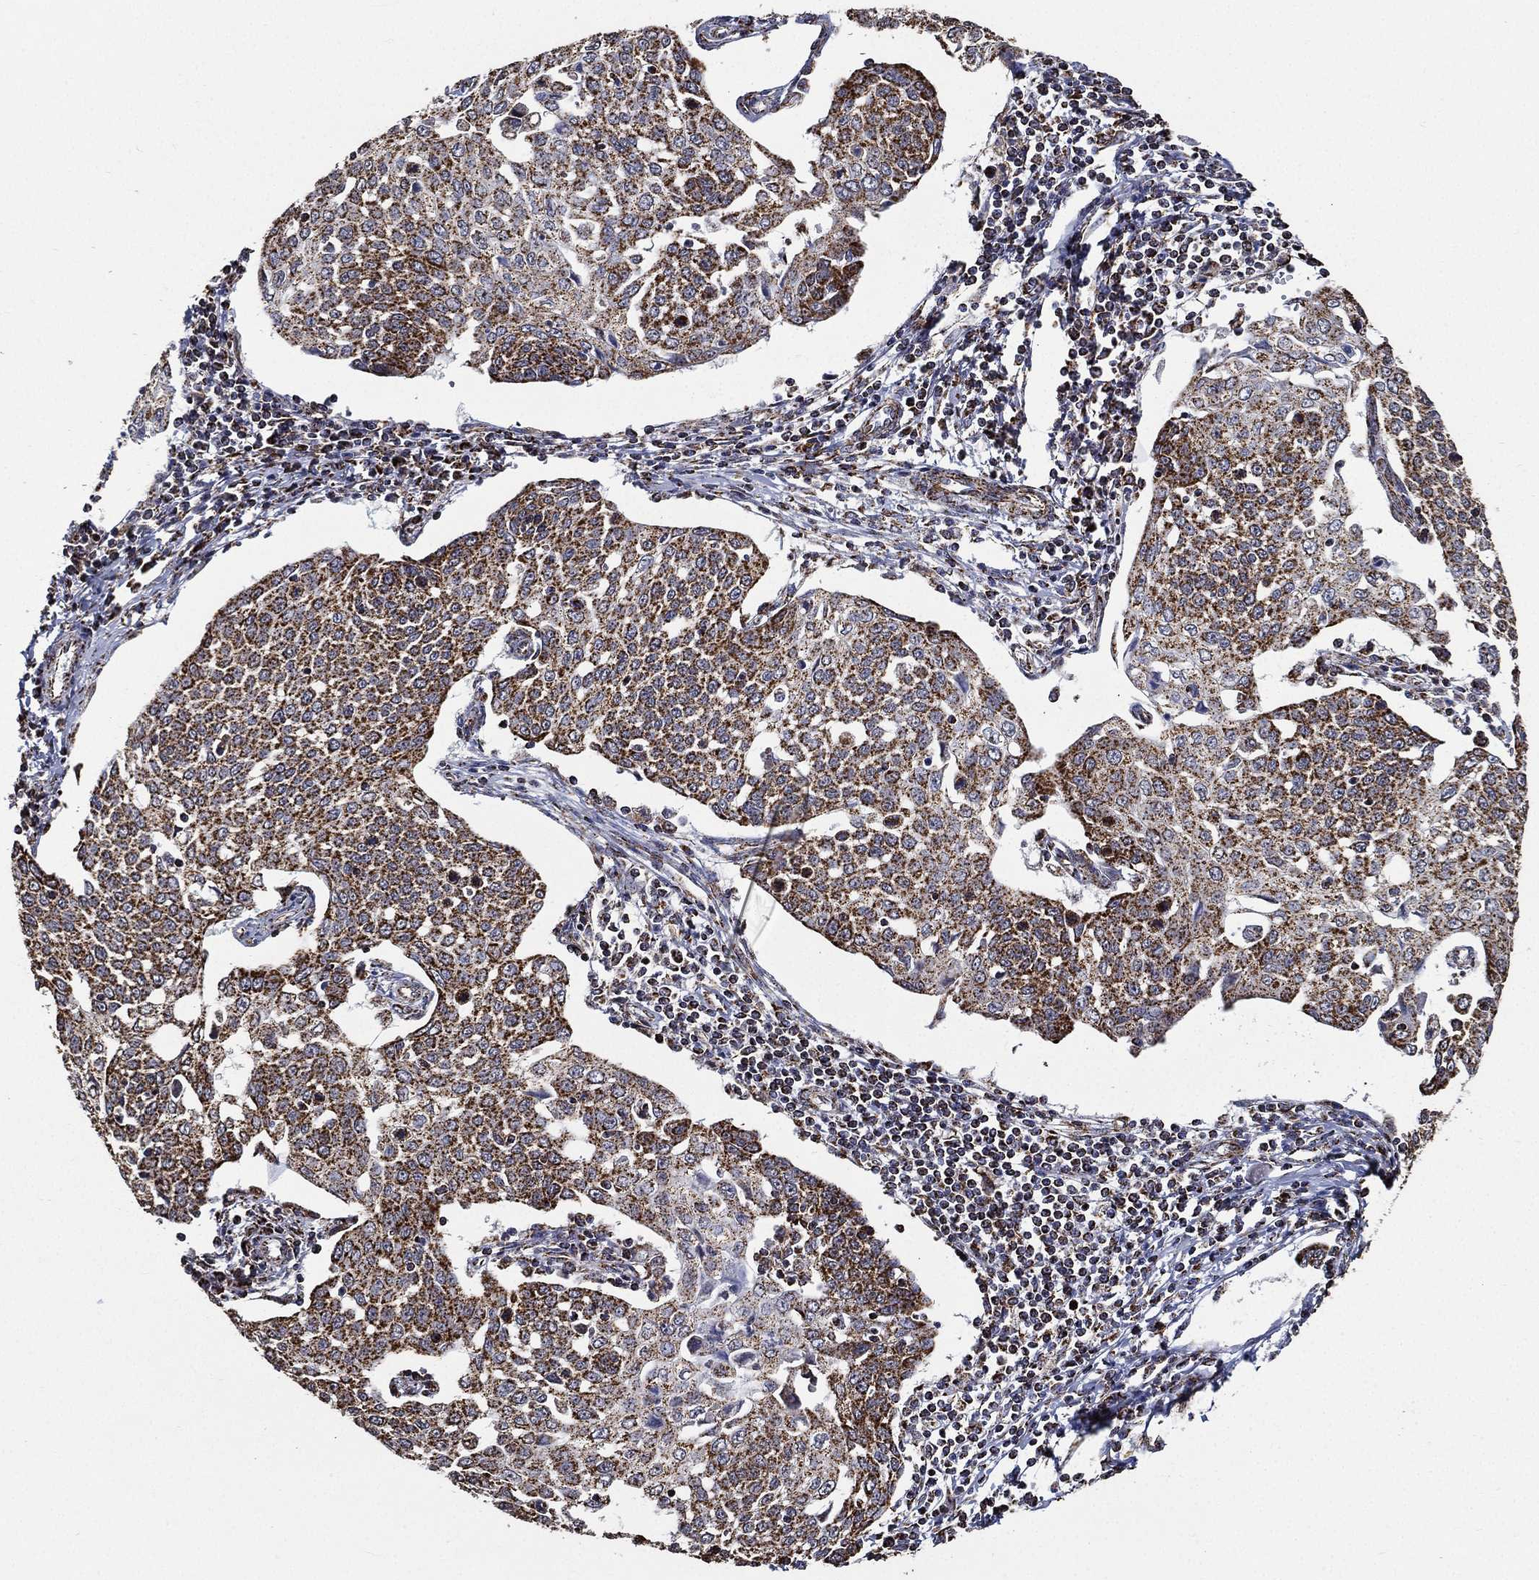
{"staining": {"intensity": "strong", "quantity": ">75%", "location": "cytoplasmic/membranous"}, "tissue": "cervical cancer", "cell_type": "Tumor cells", "image_type": "cancer", "snomed": [{"axis": "morphology", "description": "Squamous cell carcinoma, NOS"}, {"axis": "topography", "description": "Cervix"}], "caption": "This is a micrograph of immunohistochemistry (IHC) staining of cervical squamous cell carcinoma, which shows strong expression in the cytoplasmic/membranous of tumor cells.", "gene": "NDUFAB1", "patient": {"sex": "female", "age": 34}}